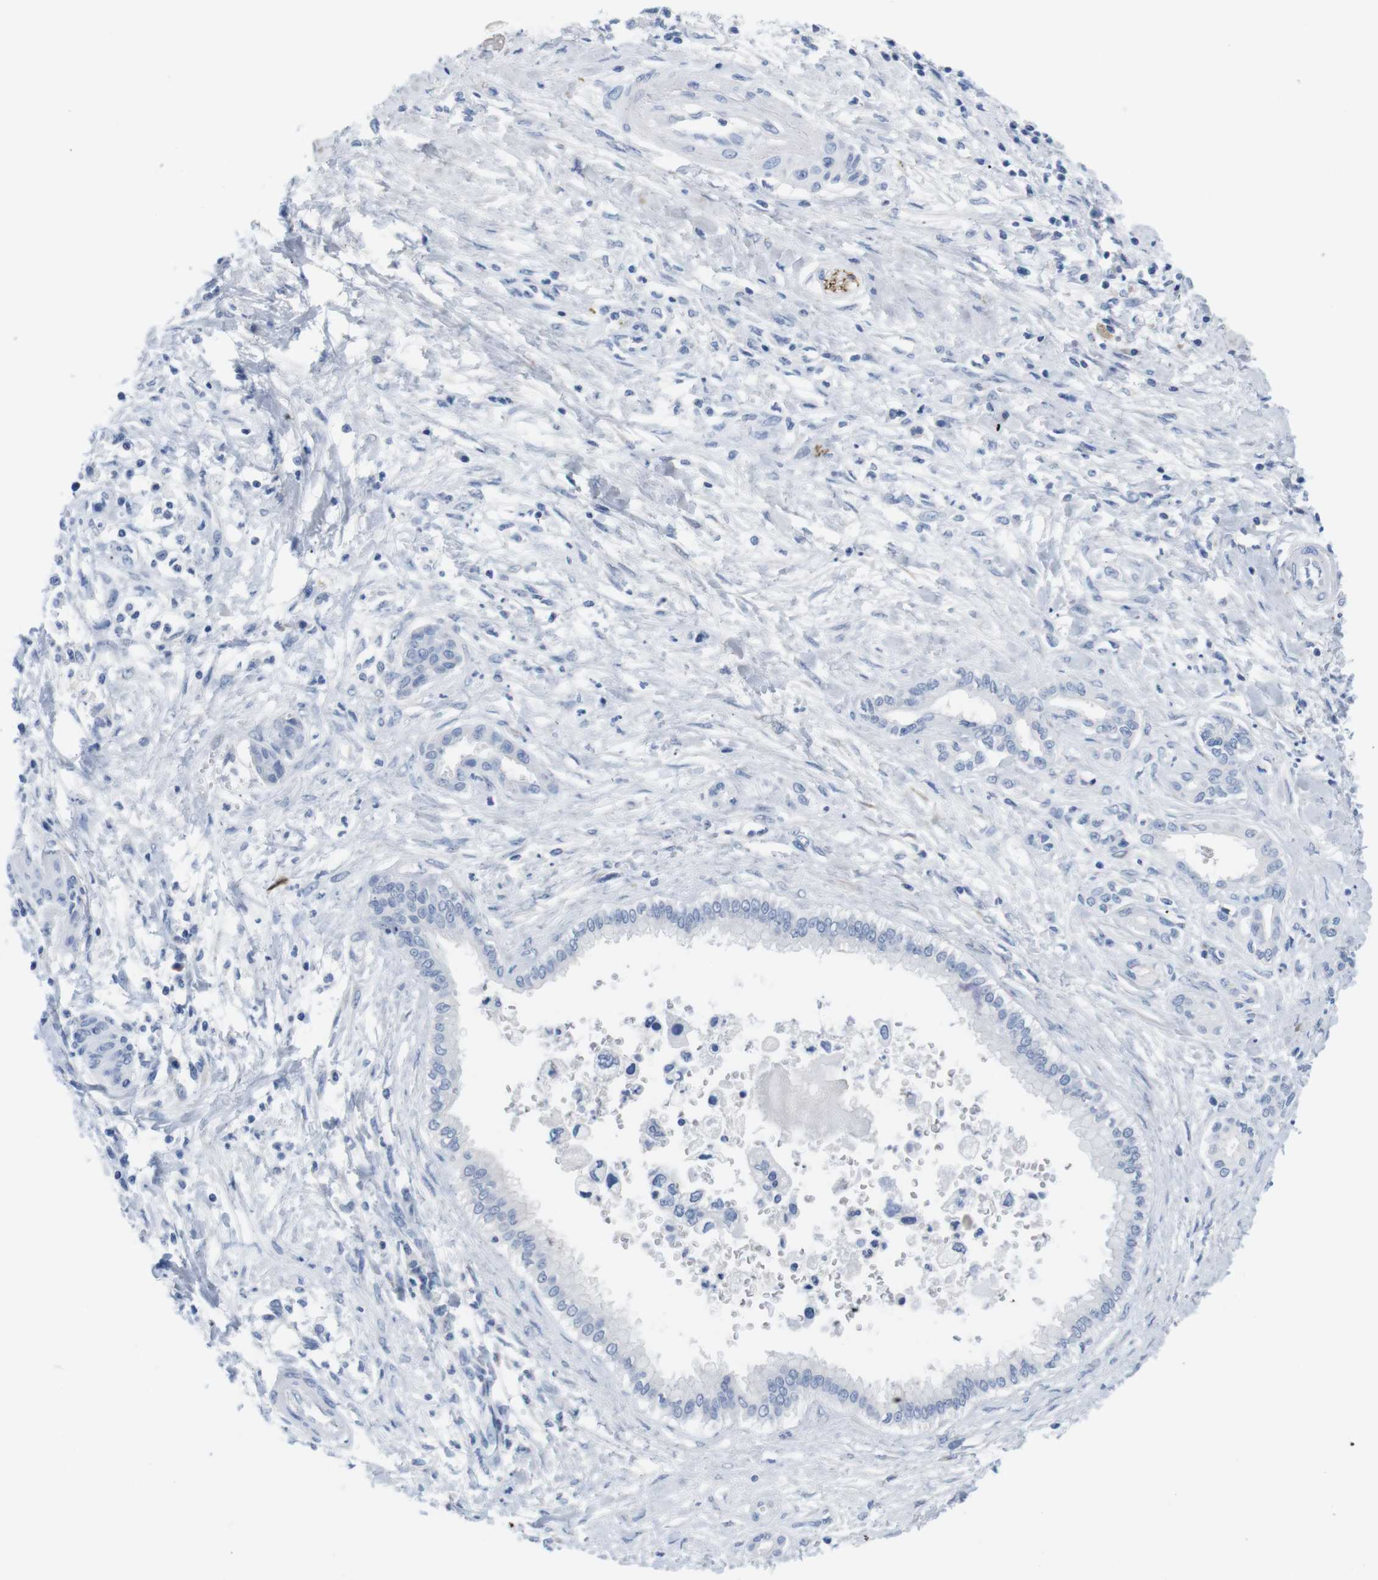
{"staining": {"intensity": "negative", "quantity": "none", "location": "none"}, "tissue": "pancreatic cancer", "cell_type": "Tumor cells", "image_type": "cancer", "snomed": [{"axis": "morphology", "description": "Adenocarcinoma, NOS"}, {"axis": "topography", "description": "Pancreas"}], "caption": "Protein analysis of pancreatic adenocarcinoma exhibits no significant staining in tumor cells. Brightfield microscopy of IHC stained with DAB (3,3'-diaminobenzidine) (brown) and hematoxylin (blue), captured at high magnification.", "gene": "MAP6", "patient": {"sex": "male", "age": 56}}